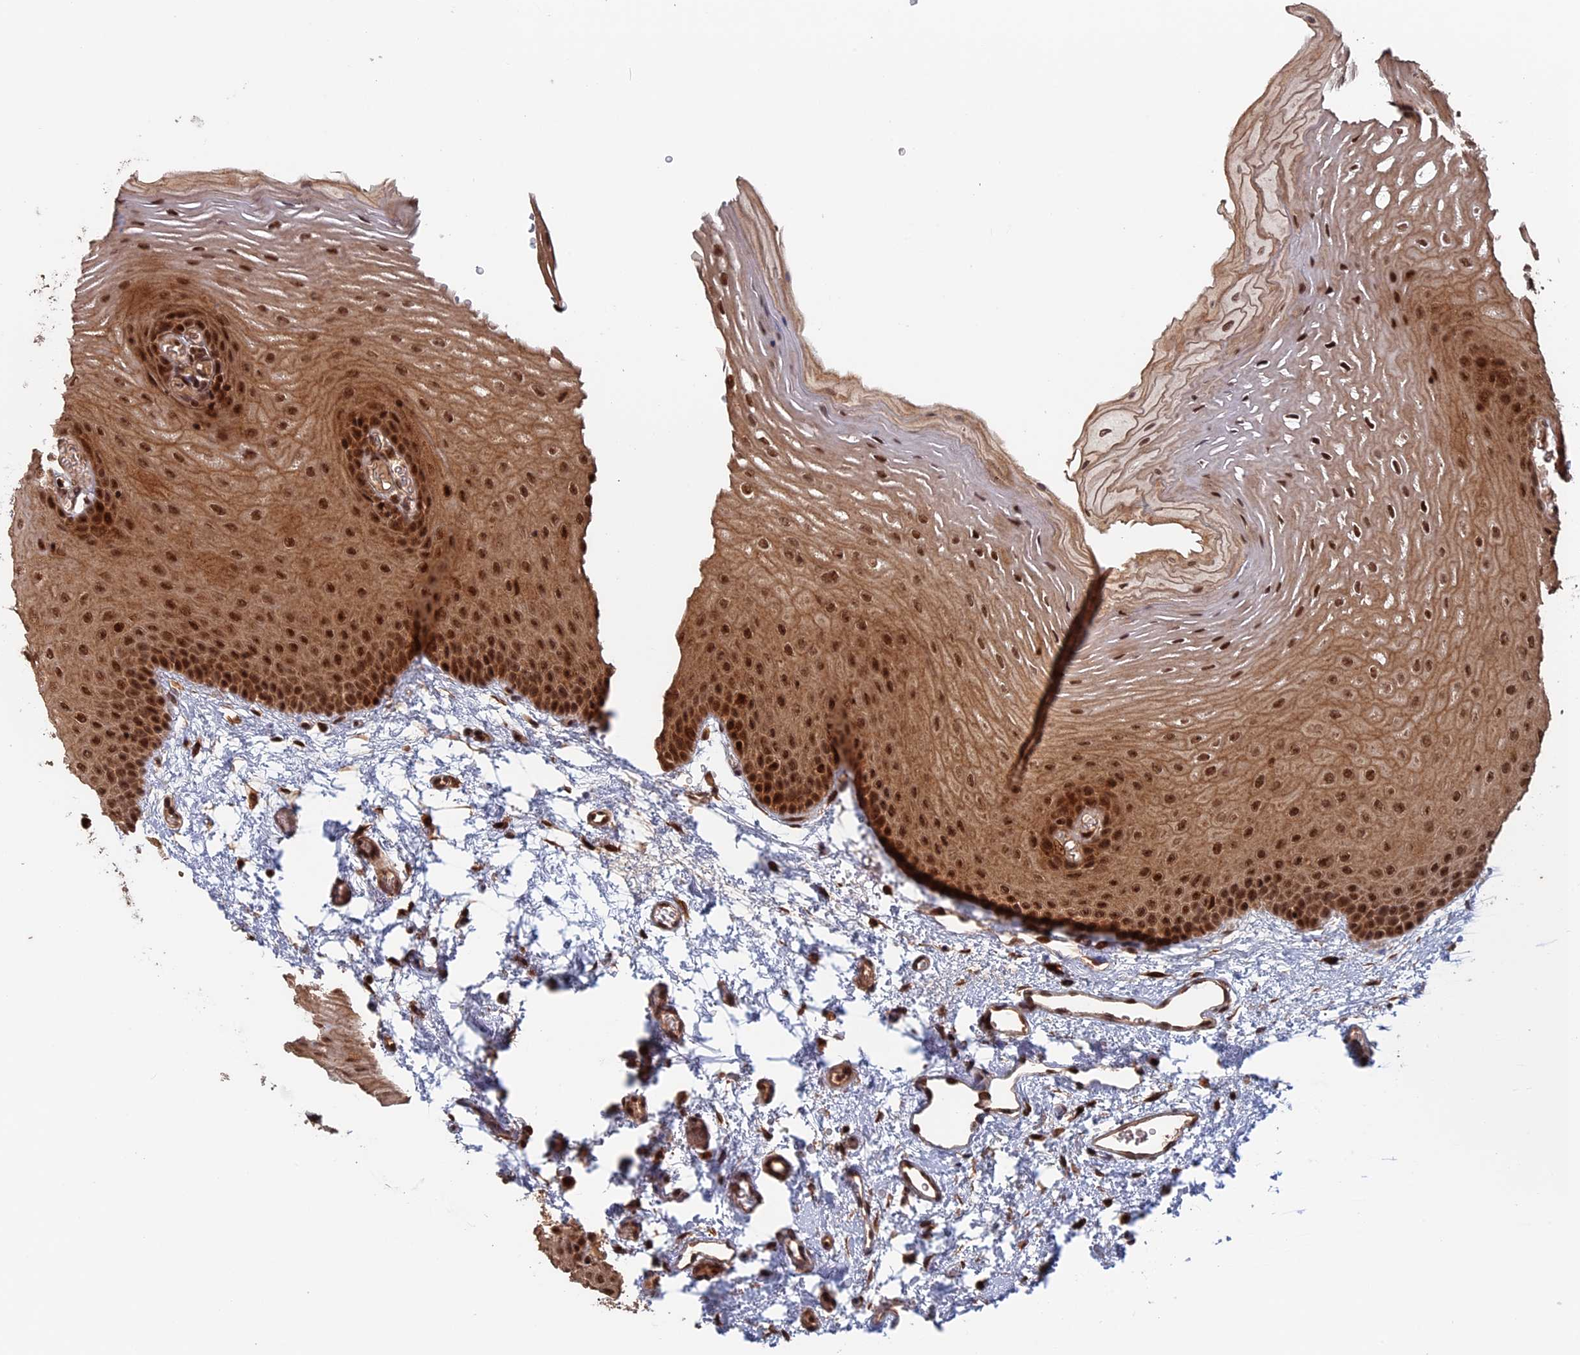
{"staining": {"intensity": "strong", "quantity": ">75%", "location": "cytoplasmic/membranous,nuclear"}, "tissue": "oral mucosa", "cell_type": "Squamous epithelial cells", "image_type": "normal", "snomed": [{"axis": "morphology", "description": "Normal tissue, NOS"}, {"axis": "topography", "description": "Oral tissue"}], "caption": "Strong cytoplasmic/membranous,nuclear protein positivity is appreciated in about >75% of squamous epithelial cells in oral mucosa. The staining was performed using DAB (3,3'-diaminobenzidine) to visualize the protein expression in brown, while the nuclei were stained in blue with hematoxylin (Magnification: 20x).", "gene": "CACTIN", "patient": {"sex": "female", "age": 70}}